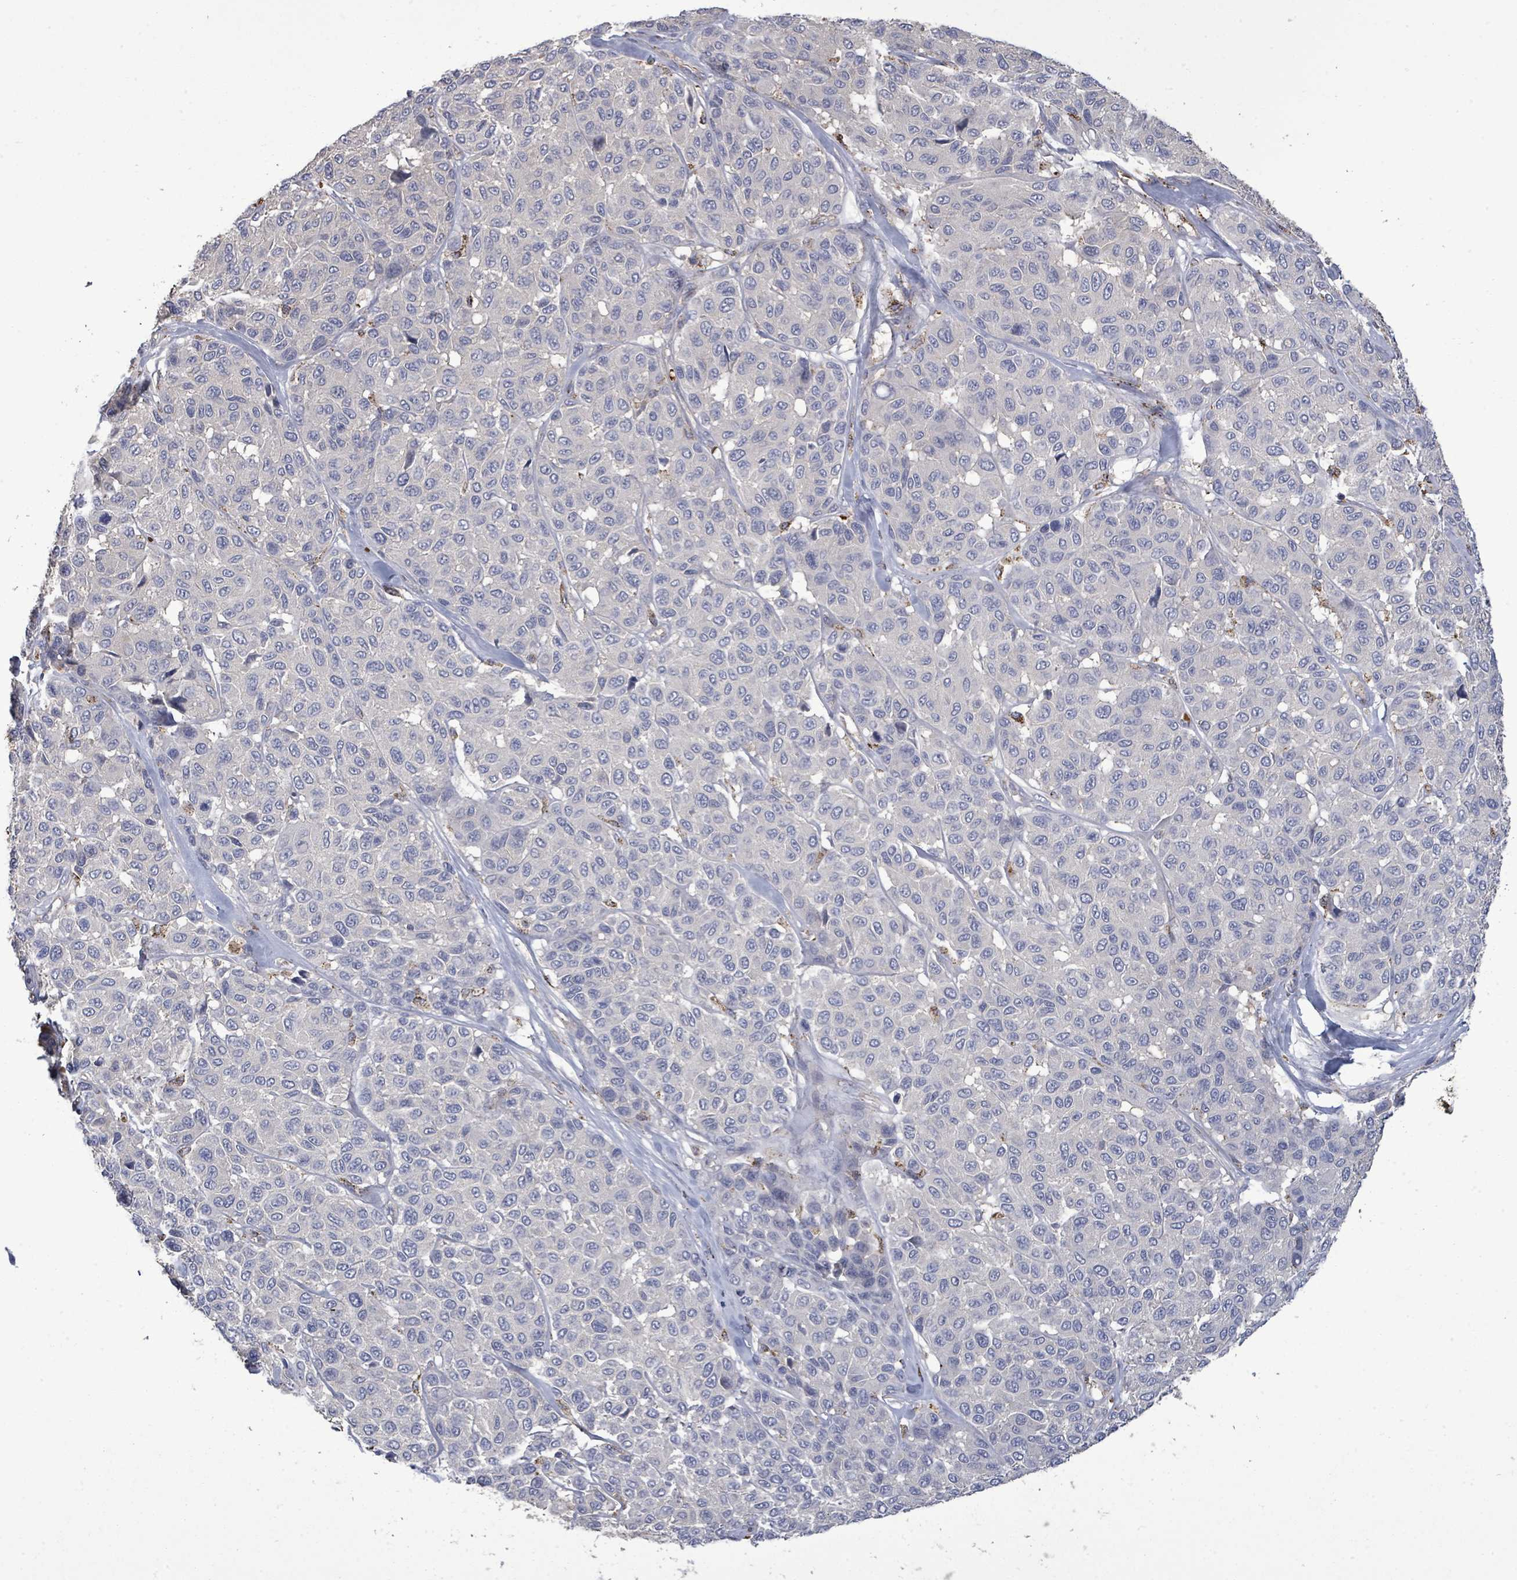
{"staining": {"intensity": "negative", "quantity": "none", "location": "none"}, "tissue": "melanoma", "cell_type": "Tumor cells", "image_type": "cancer", "snomed": [{"axis": "morphology", "description": "Malignant melanoma, NOS"}, {"axis": "topography", "description": "Skin"}], "caption": "This is an IHC histopathology image of human malignant melanoma. There is no expression in tumor cells.", "gene": "MTMR12", "patient": {"sex": "female", "age": 66}}